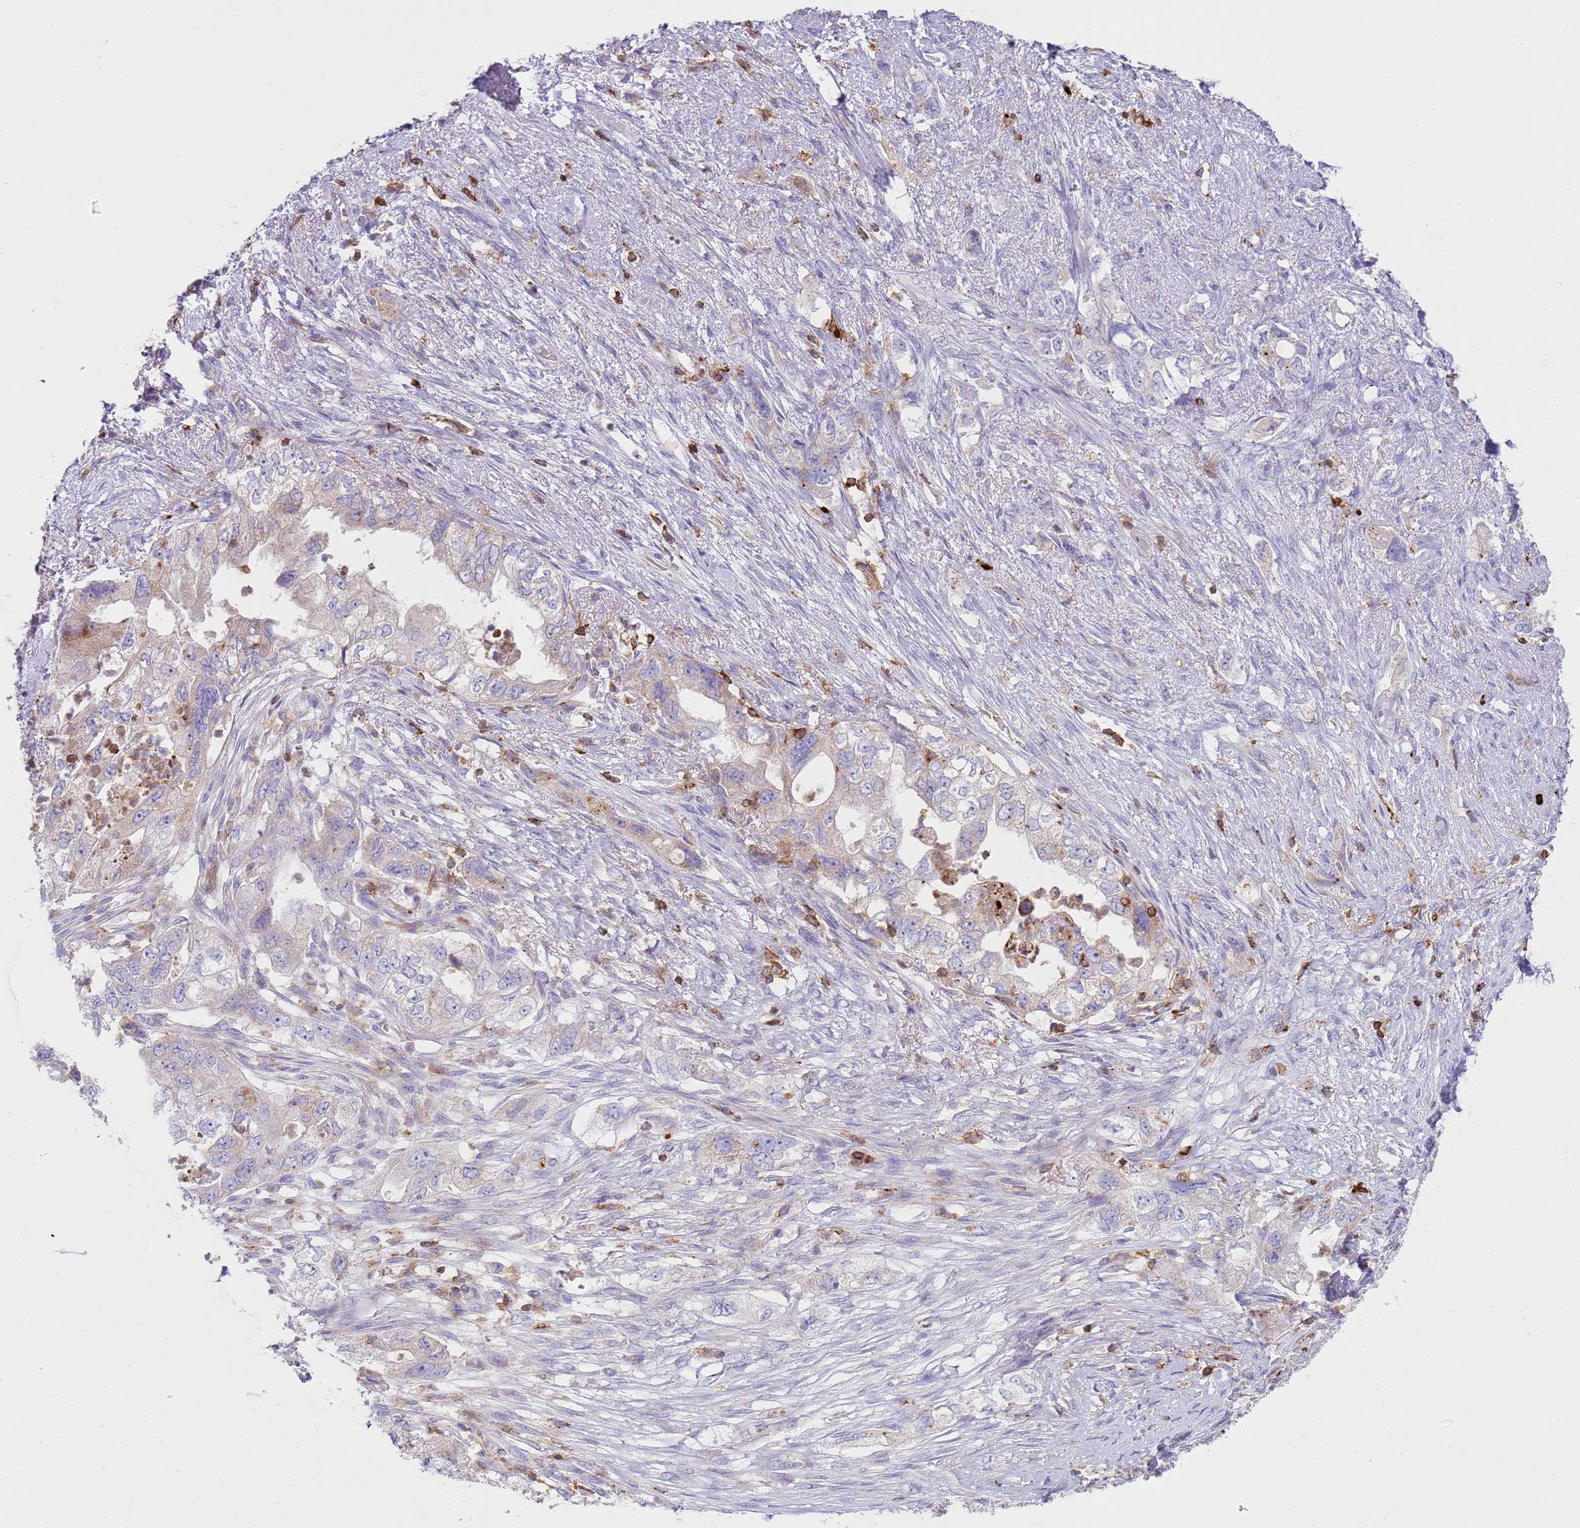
{"staining": {"intensity": "weak", "quantity": "<25%", "location": "cytoplasmic/membranous"}, "tissue": "pancreatic cancer", "cell_type": "Tumor cells", "image_type": "cancer", "snomed": [{"axis": "morphology", "description": "Adenocarcinoma, NOS"}, {"axis": "topography", "description": "Pancreas"}], "caption": "There is no significant expression in tumor cells of pancreatic adenocarcinoma. (DAB (3,3'-diaminobenzidine) IHC visualized using brightfield microscopy, high magnification).", "gene": "TTPAL", "patient": {"sex": "female", "age": 73}}